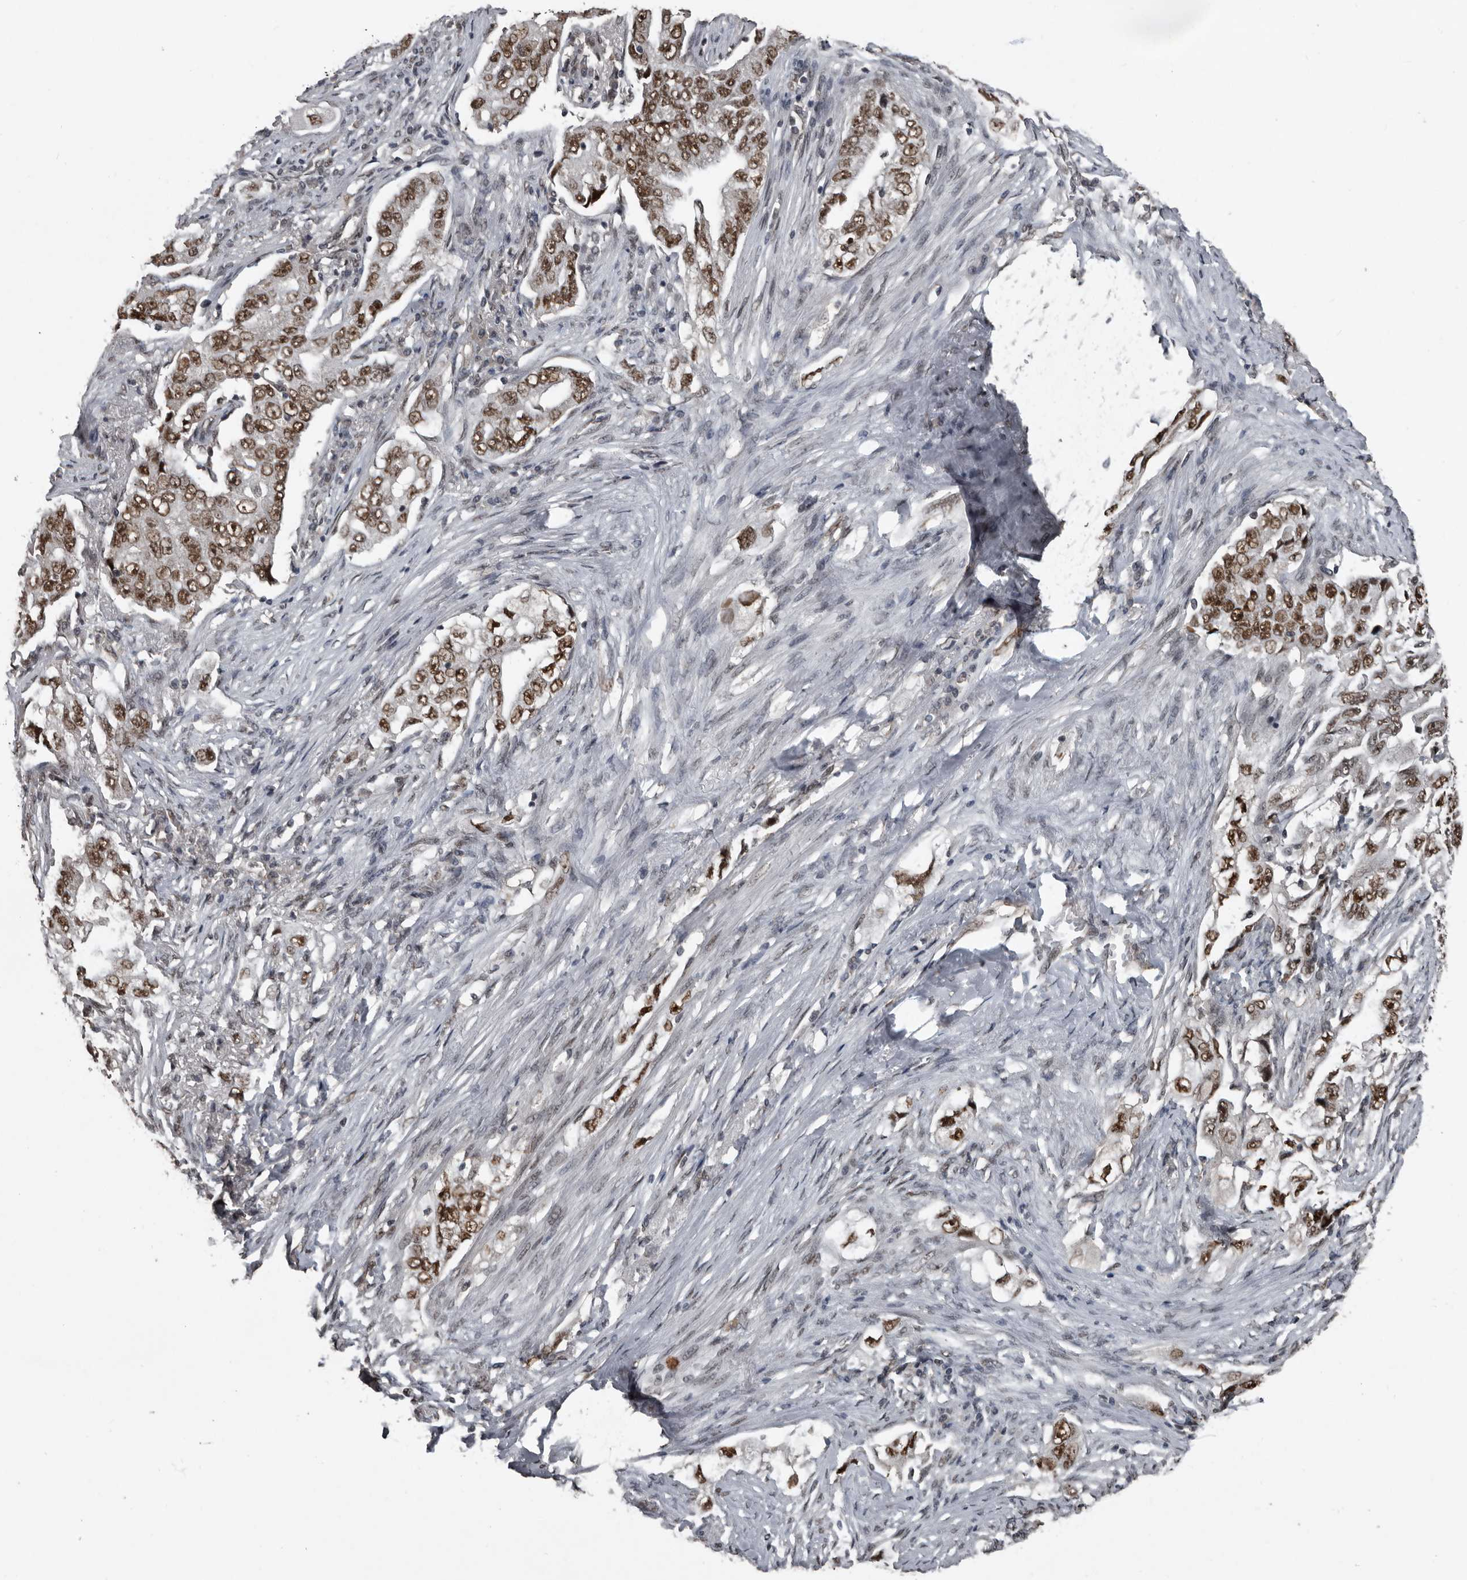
{"staining": {"intensity": "strong", "quantity": ">75%", "location": "nuclear"}, "tissue": "lung cancer", "cell_type": "Tumor cells", "image_type": "cancer", "snomed": [{"axis": "morphology", "description": "Adenocarcinoma, NOS"}, {"axis": "topography", "description": "Lung"}], "caption": "Immunohistochemical staining of human lung cancer demonstrates strong nuclear protein positivity in approximately >75% of tumor cells.", "gene": "CHD1L", "patient": {"sex": "female", "age": 51}}